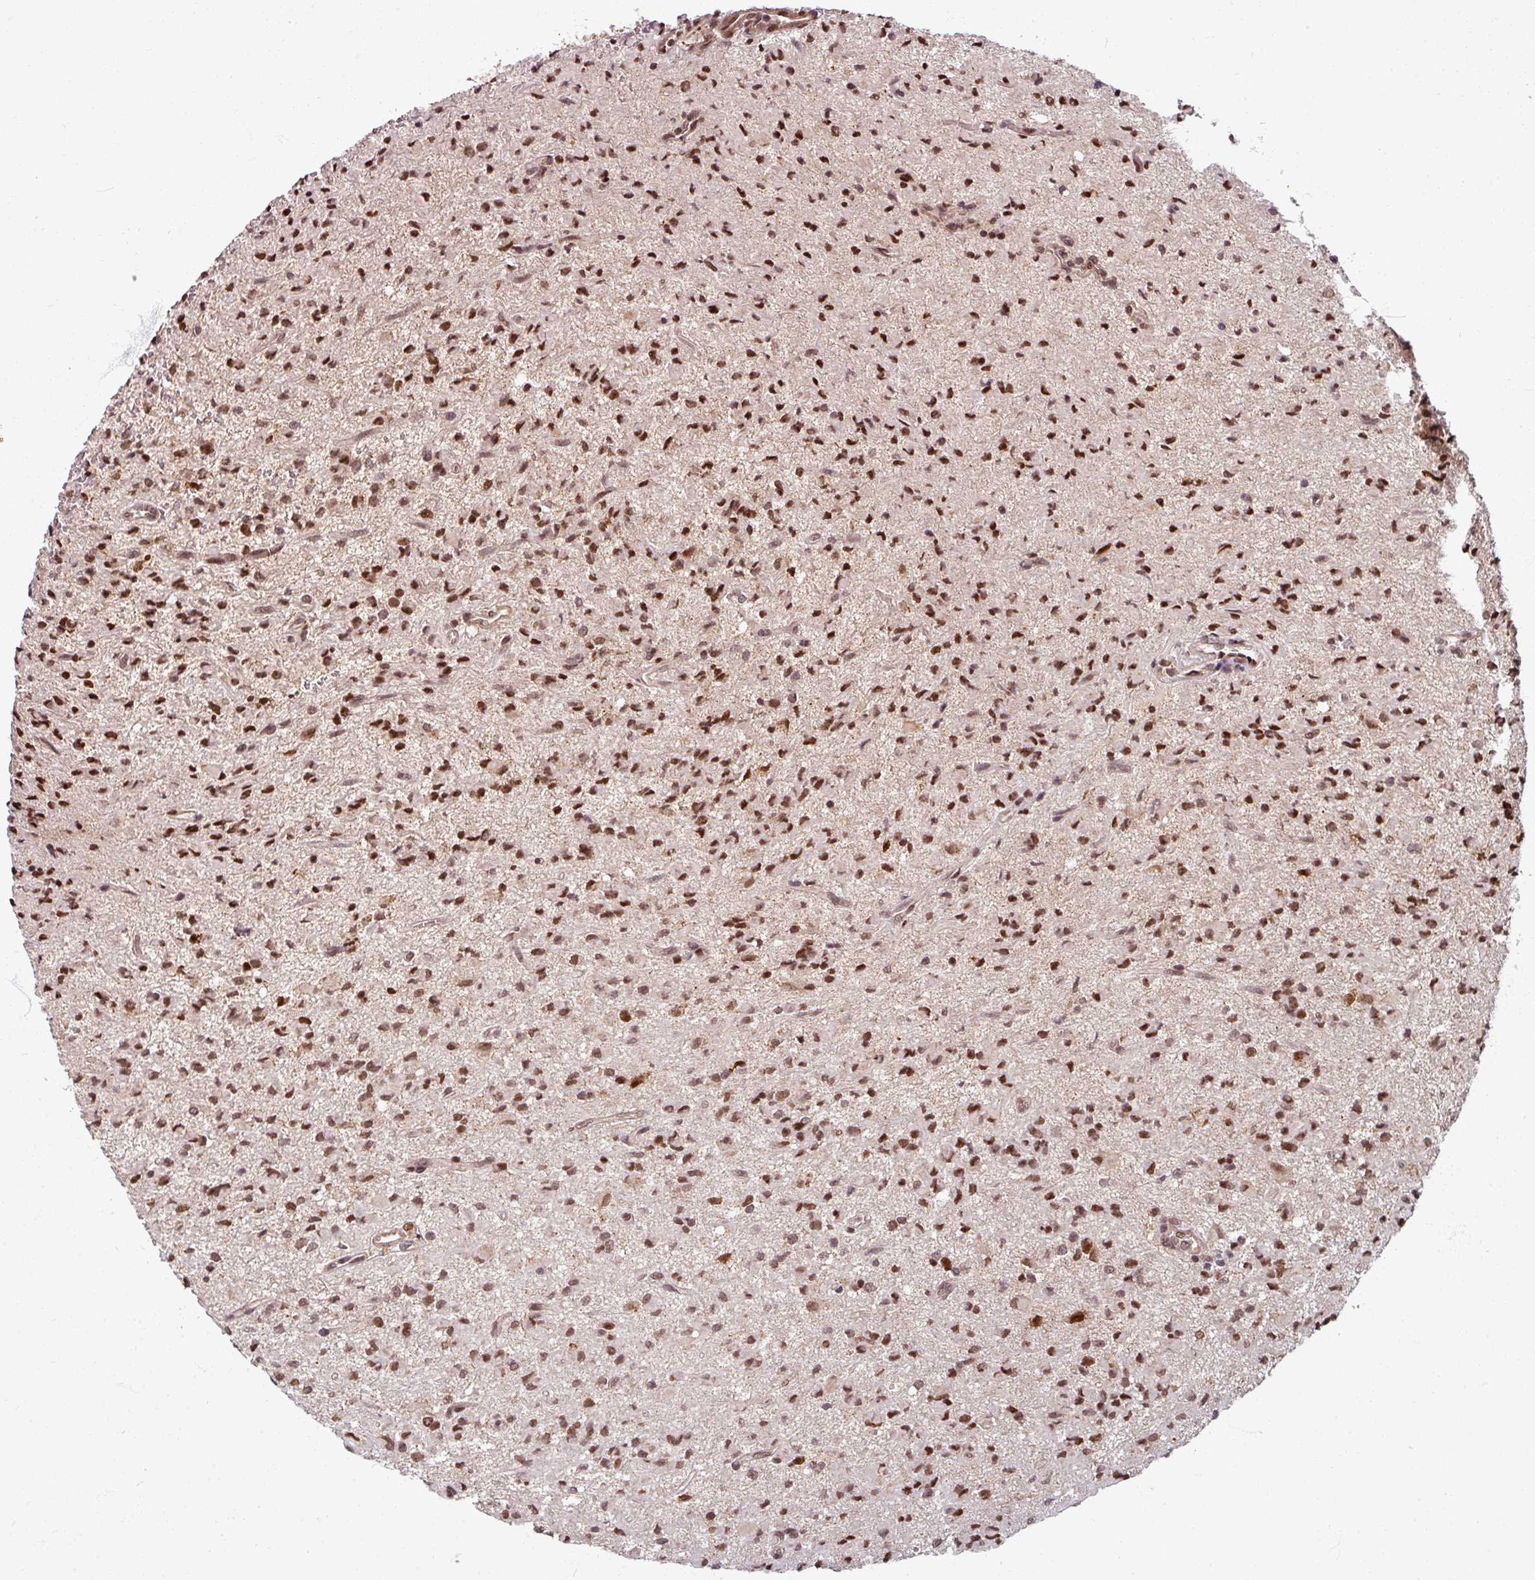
{"staining": {"intensity": "moderate", "quantity": ">75%", "location": "nuclear"}, "tissue": "glioma", "cell_type": "Tumor cells", "image_type": "cancer", "snomed": [{"axis": "morphology", "description": "Glioma, malignant, Low grade"}, {"axis": "topography", "description": "Brain"}], "caption": "A high-resolution histopathology image shows immunohistochemistry staining of glioma, which demonstrates moderate nuclear expression in approximately >75% of tumor cells. The staining was performed using DAB, with brown indicating positive protein expression. Nuclei are stained blue with hematoxylin.", "gene": "SWI5", "patient": {"sex": "female", "age": 33}}